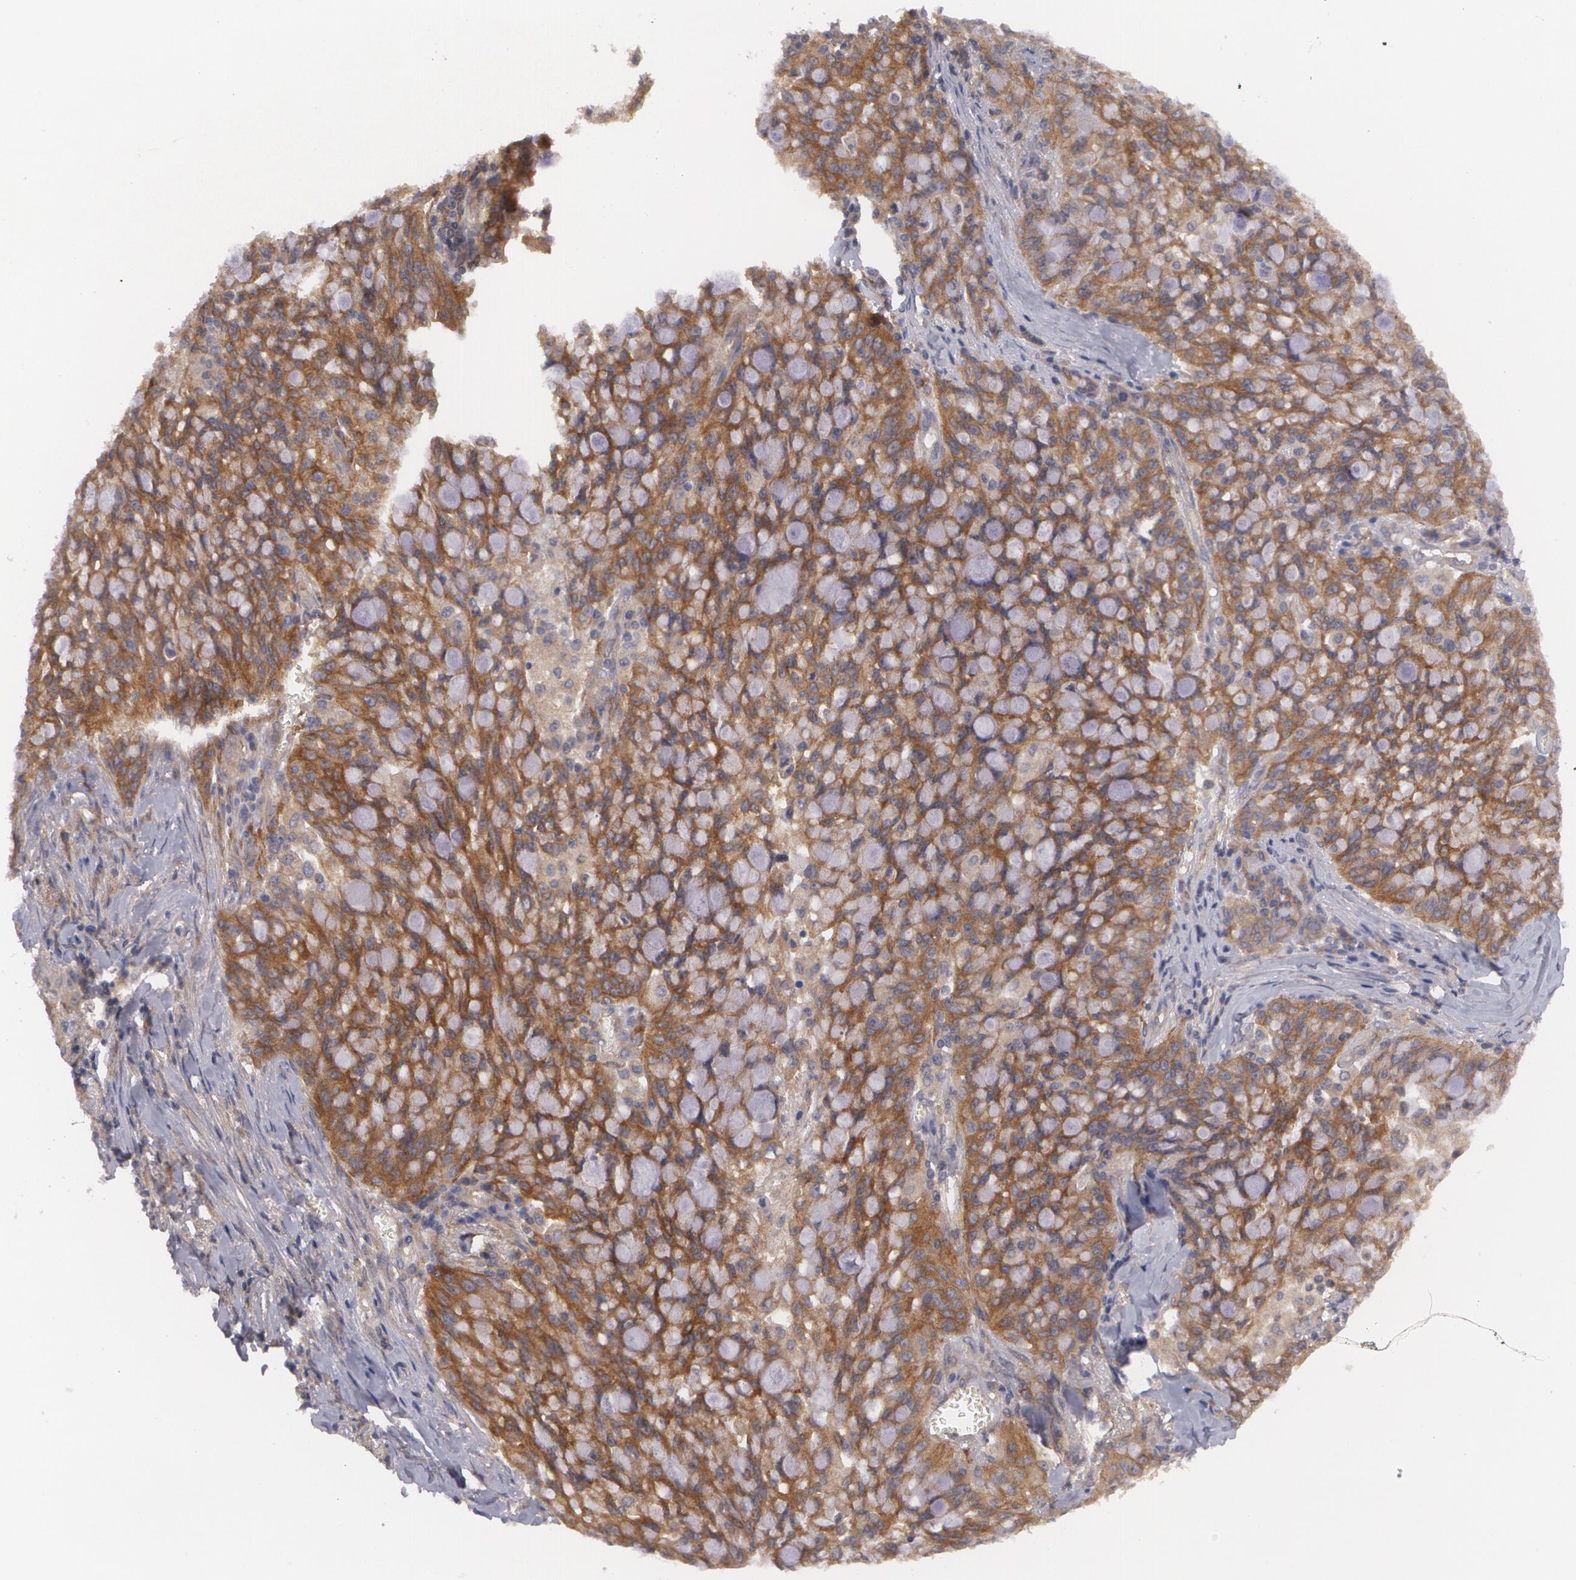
{"staining": {"intensity": "strong", "quantity": ">75%", "location": "cytoplasmic/membranous"}, "tissue": "lung cancer", "cell_type": "Tumor cells", "image_type": "cancer", "snomed": [{"axis": "morphology", "description": "Adenocarcinoma, NOS"}, {"axis": "topography", "description": "Lung"}], "caption": "This micrograph shows lung cancer (adenocarcinoma) stained with IHC to label a protein in brown. The cytoplasmic/membranous of tumor cells show strong positivity for the protein. Nuclei are counter-stained blue.", "gene": "CASK", "patient": {"sex": "female", "age": 44}}